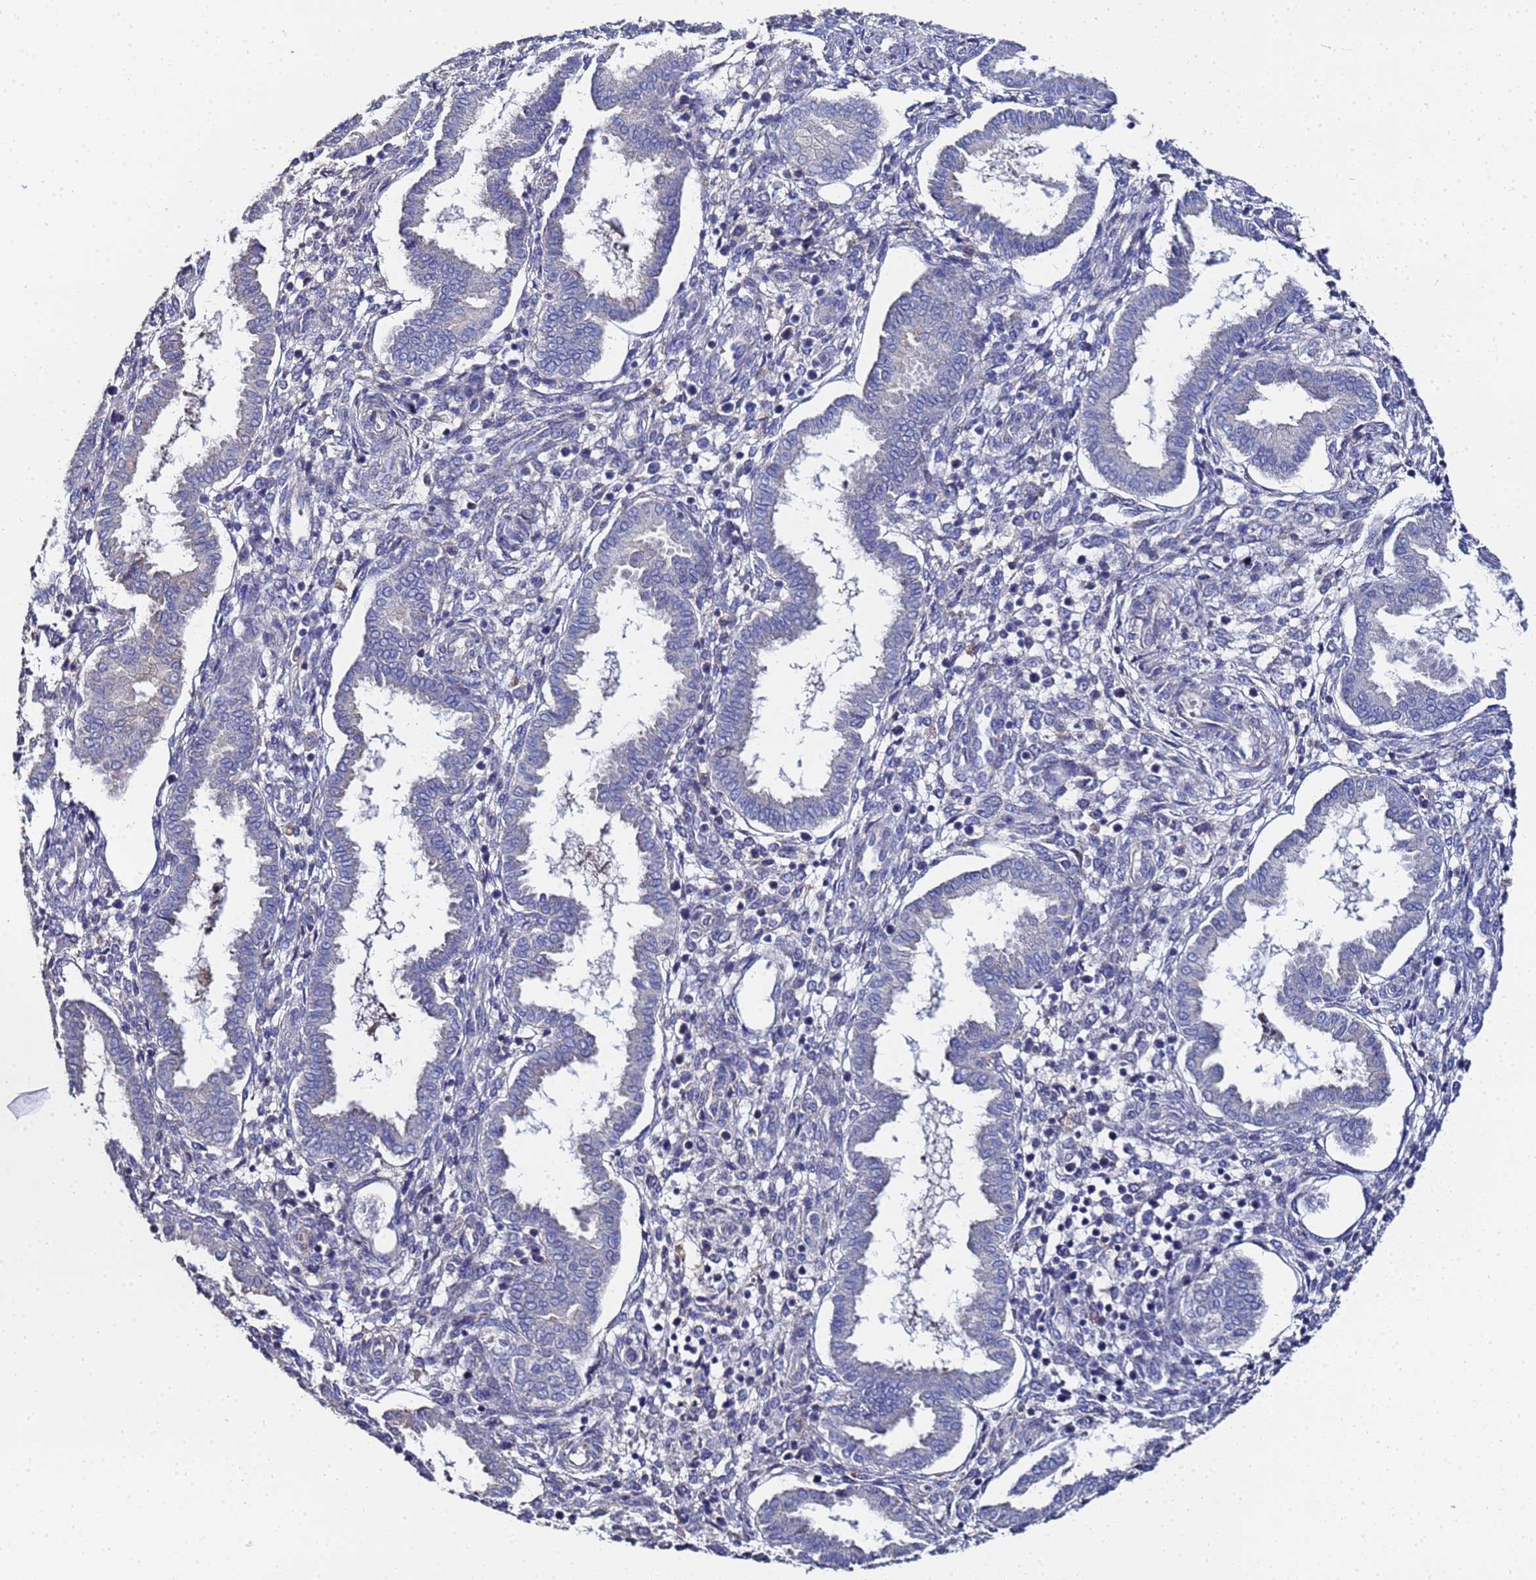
{"staining": {"intensity": "negative", "quantity": "none", "location": "none"}, "tissue": "endometrium", "cell_type": "Cells in endometrial stroma", "image_type": "normal", "snomed": [{"axis": "morphology", "description": "Normal tissue, NOS"}, {"axis": "topography", "description": "Endometrium"}], "caption": "Immunohistochemistry histopathology image of unremarkable human endometrium stained for a protein (brown), which demonstrates no staining in cells in endometrial stroma.", "gene": "TCP10L", "patient": {"sex": "female", "age": 24}}